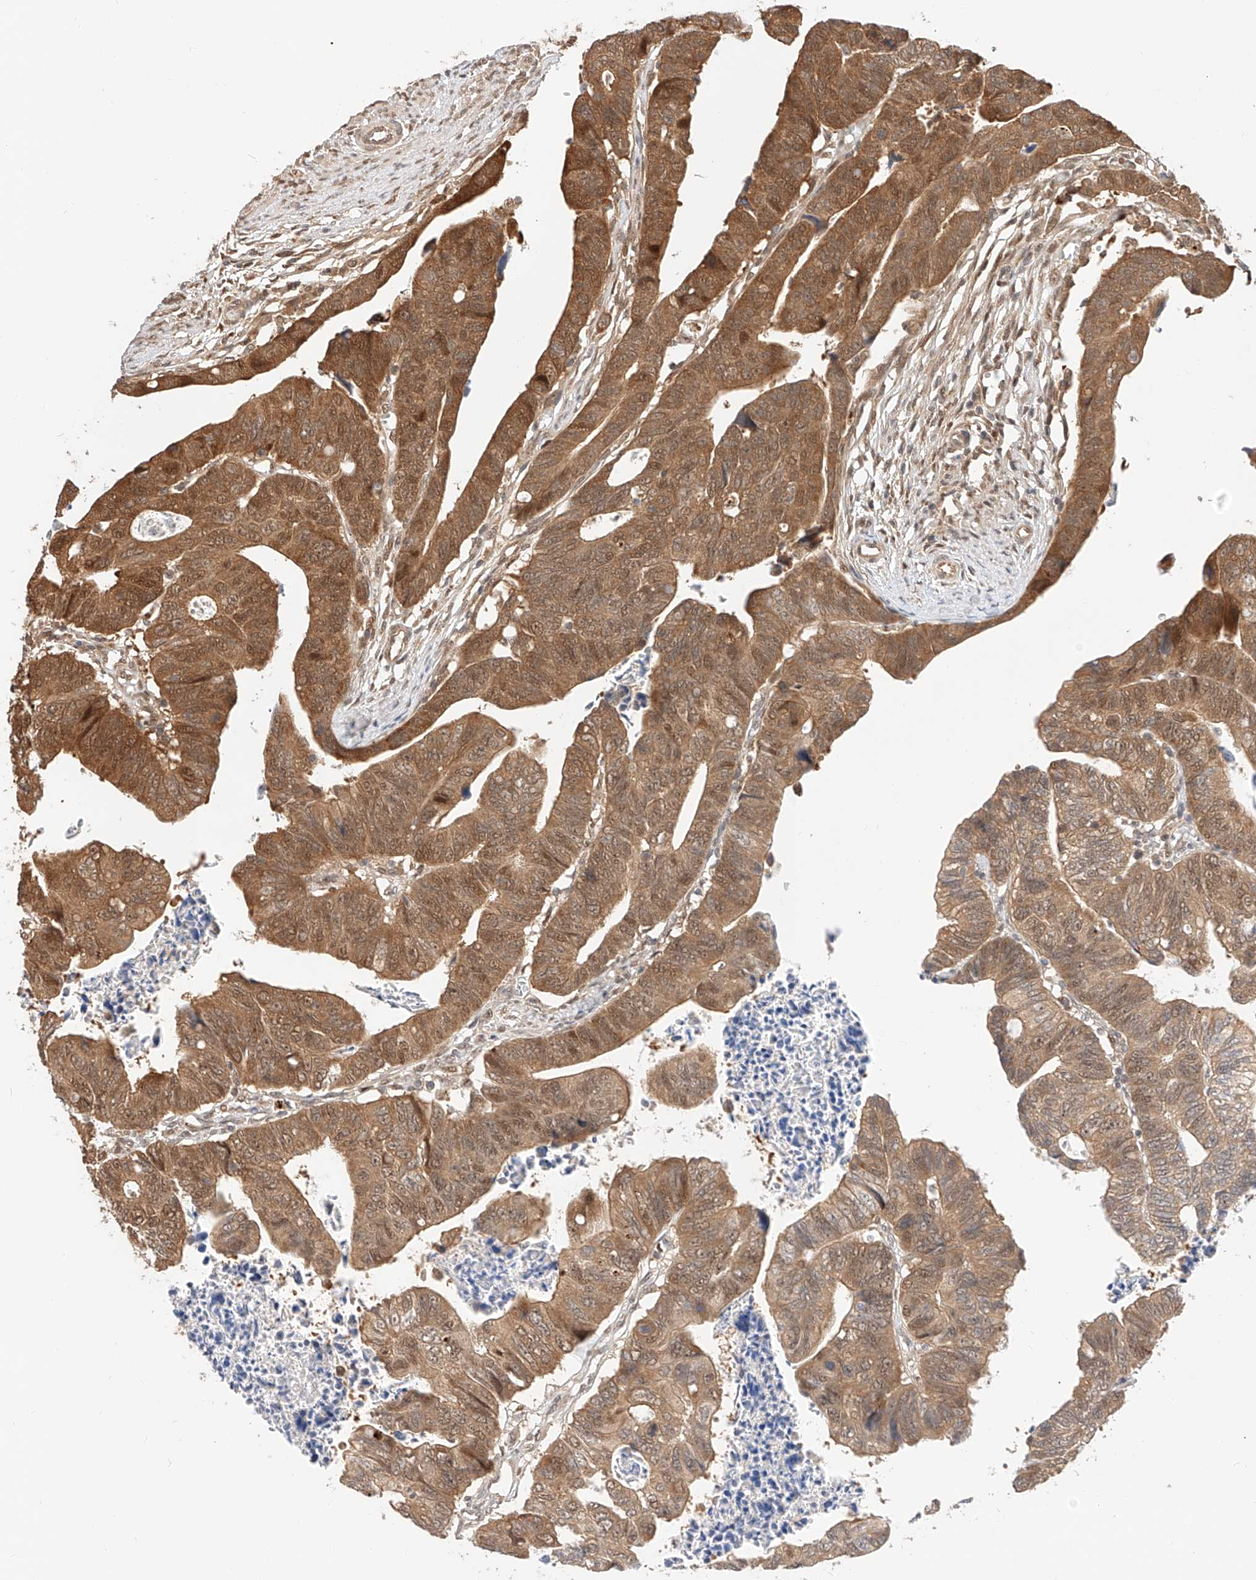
{"staining": {"intensity": "moderate", "quantity": ">75%", "location": "cytoplasmic/membranous,nuclear"}, "tissue": "colorectal cancer", "cell_type": "Tumor cells", "image_type": "cancer", "snomed": [{"axis": "morphology", "description": "Adenocarcinoma, NOS"}, {"axis": "topography", "description": "Rectum"}], "caption": "A medium amount of moderate cytoplasmic/membranous and nuclear positivity is identified in about >75% of tumor cells in colorectal cancer tissue.", "gene": "EIF4H", "patient": {"sex": "female", "age": 65}}